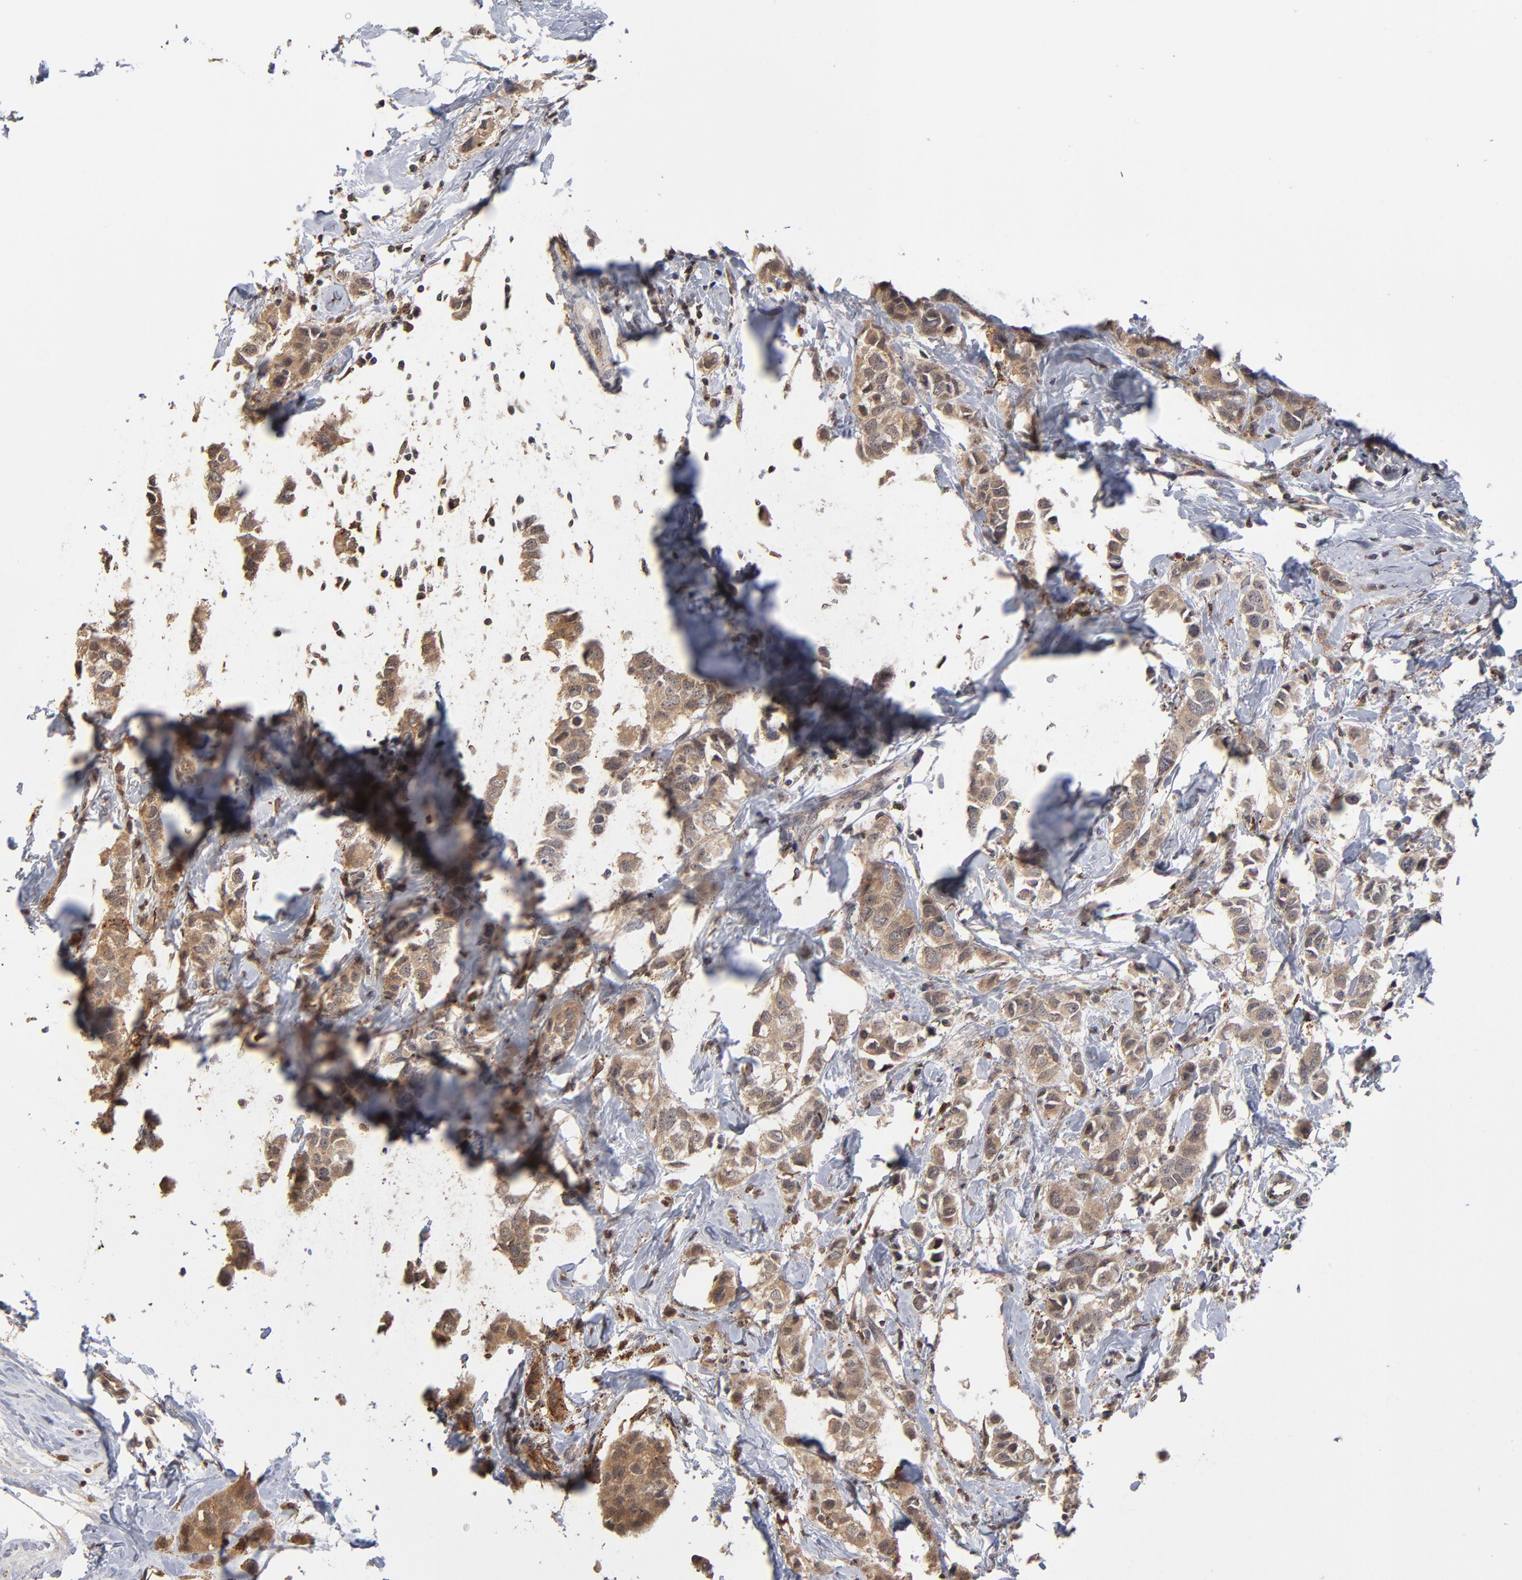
{"staining": {"intensity": "moderate", "quantity": ">75%", "location": "cytoplasmic/membranous"}, "tissue": "breast cancer", "cell_type": "Tumor cells", "image_type": "cancer", "snomed": [{"axis": "morphology", "description": "Normal tissue, NOS"}, {"axis": "morphology", "description": "Duct carcinoma"}, {"axis": "topography", "description": "Breast"}], "caption": "Tumor cells reveal medium levels of moderate cytoplasmic/membranous staining in approximately >75% of cells in breast cancer (invasive ductal carcinoma). (brown staining indicates protein expression, while blue staining denotes nuclei).", "gene": "ASB8", "patient": {"sex": "female", "age": 50}}